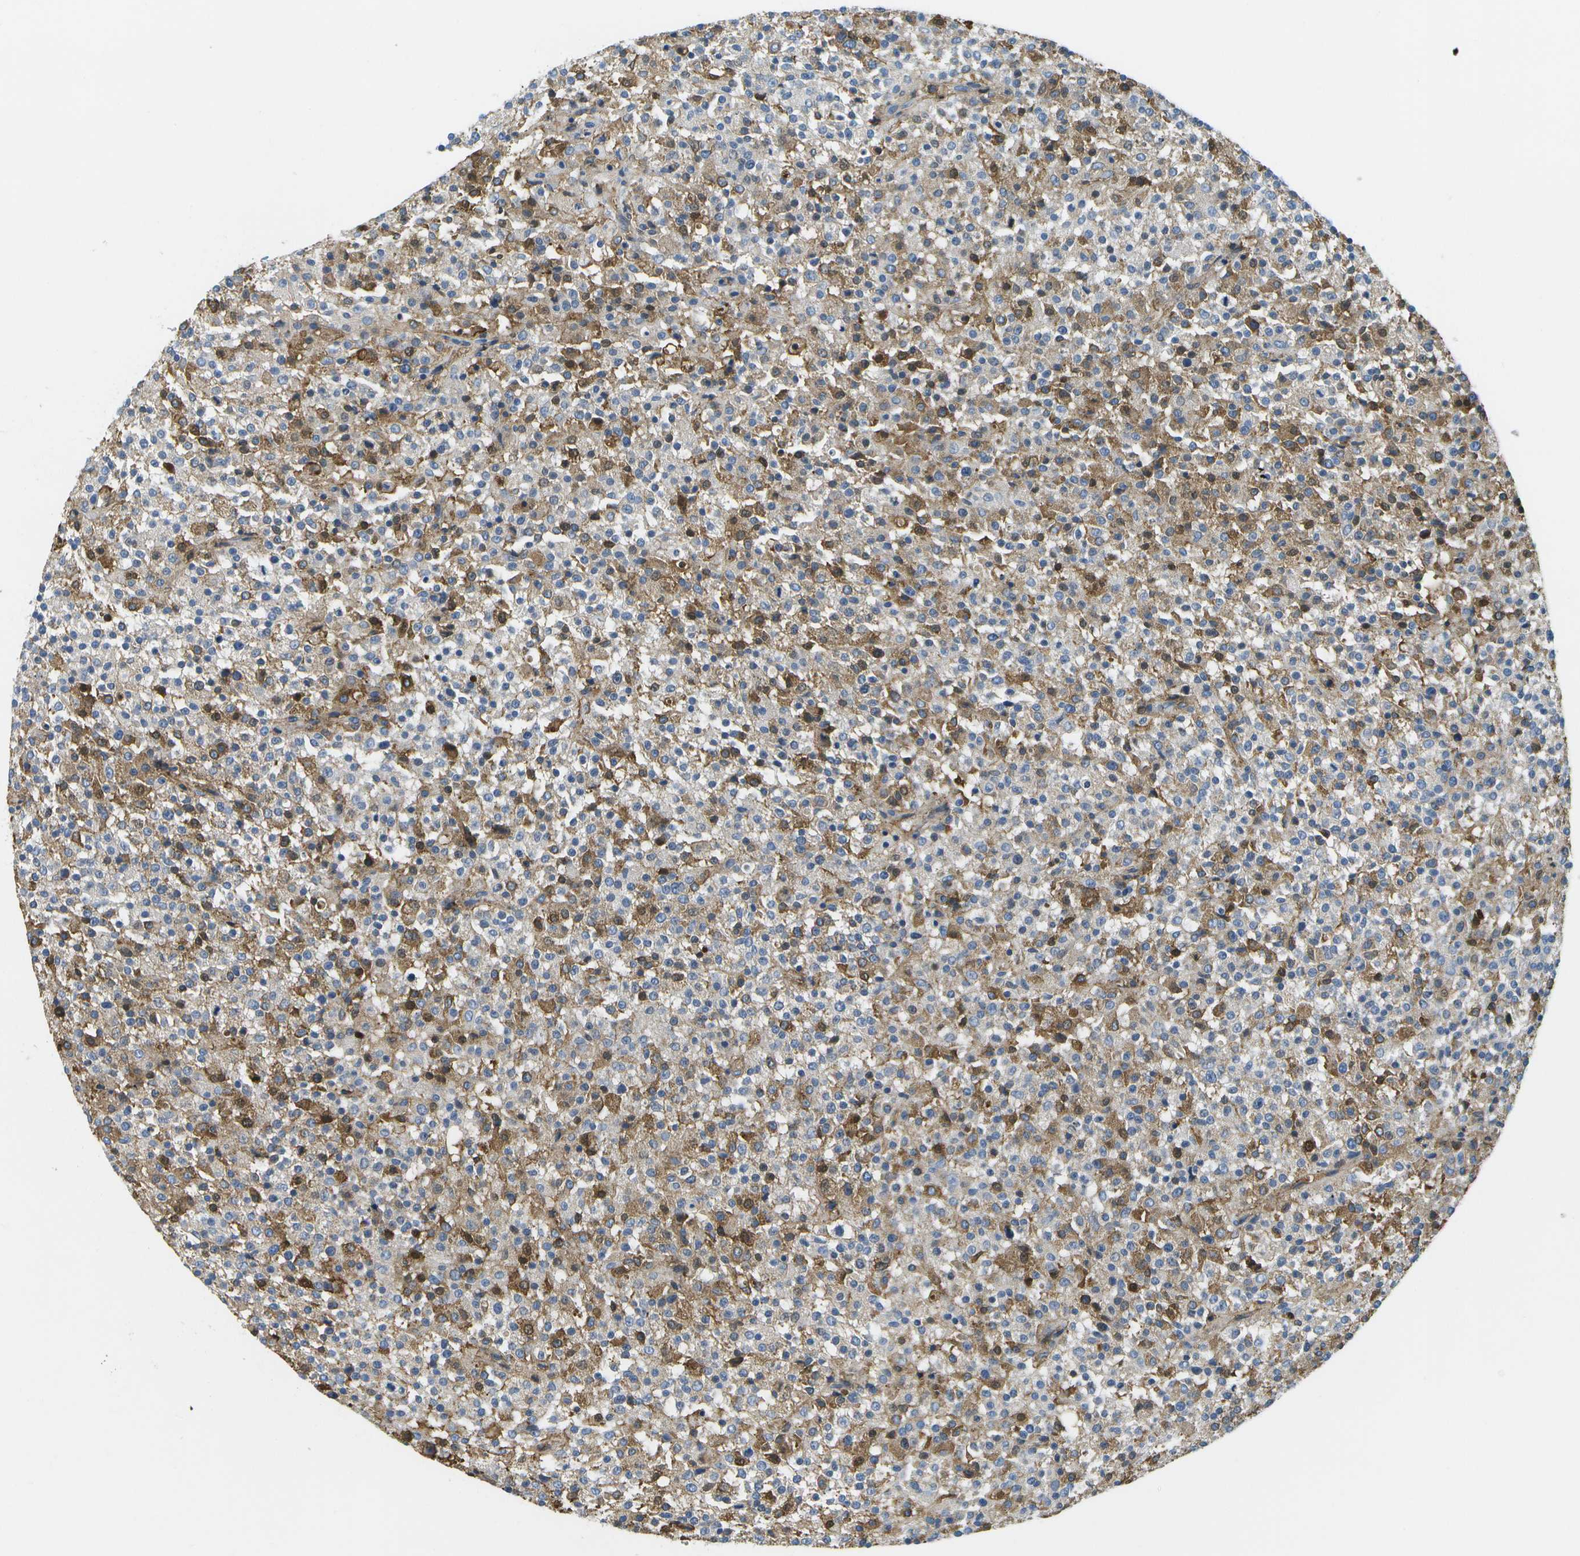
{"staining": {"intensity": "moderate", "quantity": "25%-75%", "location": "cytoplasmic/membranous"}, "tissue": "testis cancer", "cell_type": "Tumor cells", "image_type": "cancer", "snomed": [{"axis": "morphology", "description": "Seminoma, NOS"}, {"axis": "topography", "description": "Testis"}], "caption": "Brown immunohistochemical staining in human testis cancer (seminoma) shows moderate cytoplasmic/membranous staining in approximately 25%-75% of tumor cells.", "gene": "SERPINA1", "patient": {"sex": "male", "age": 59}}